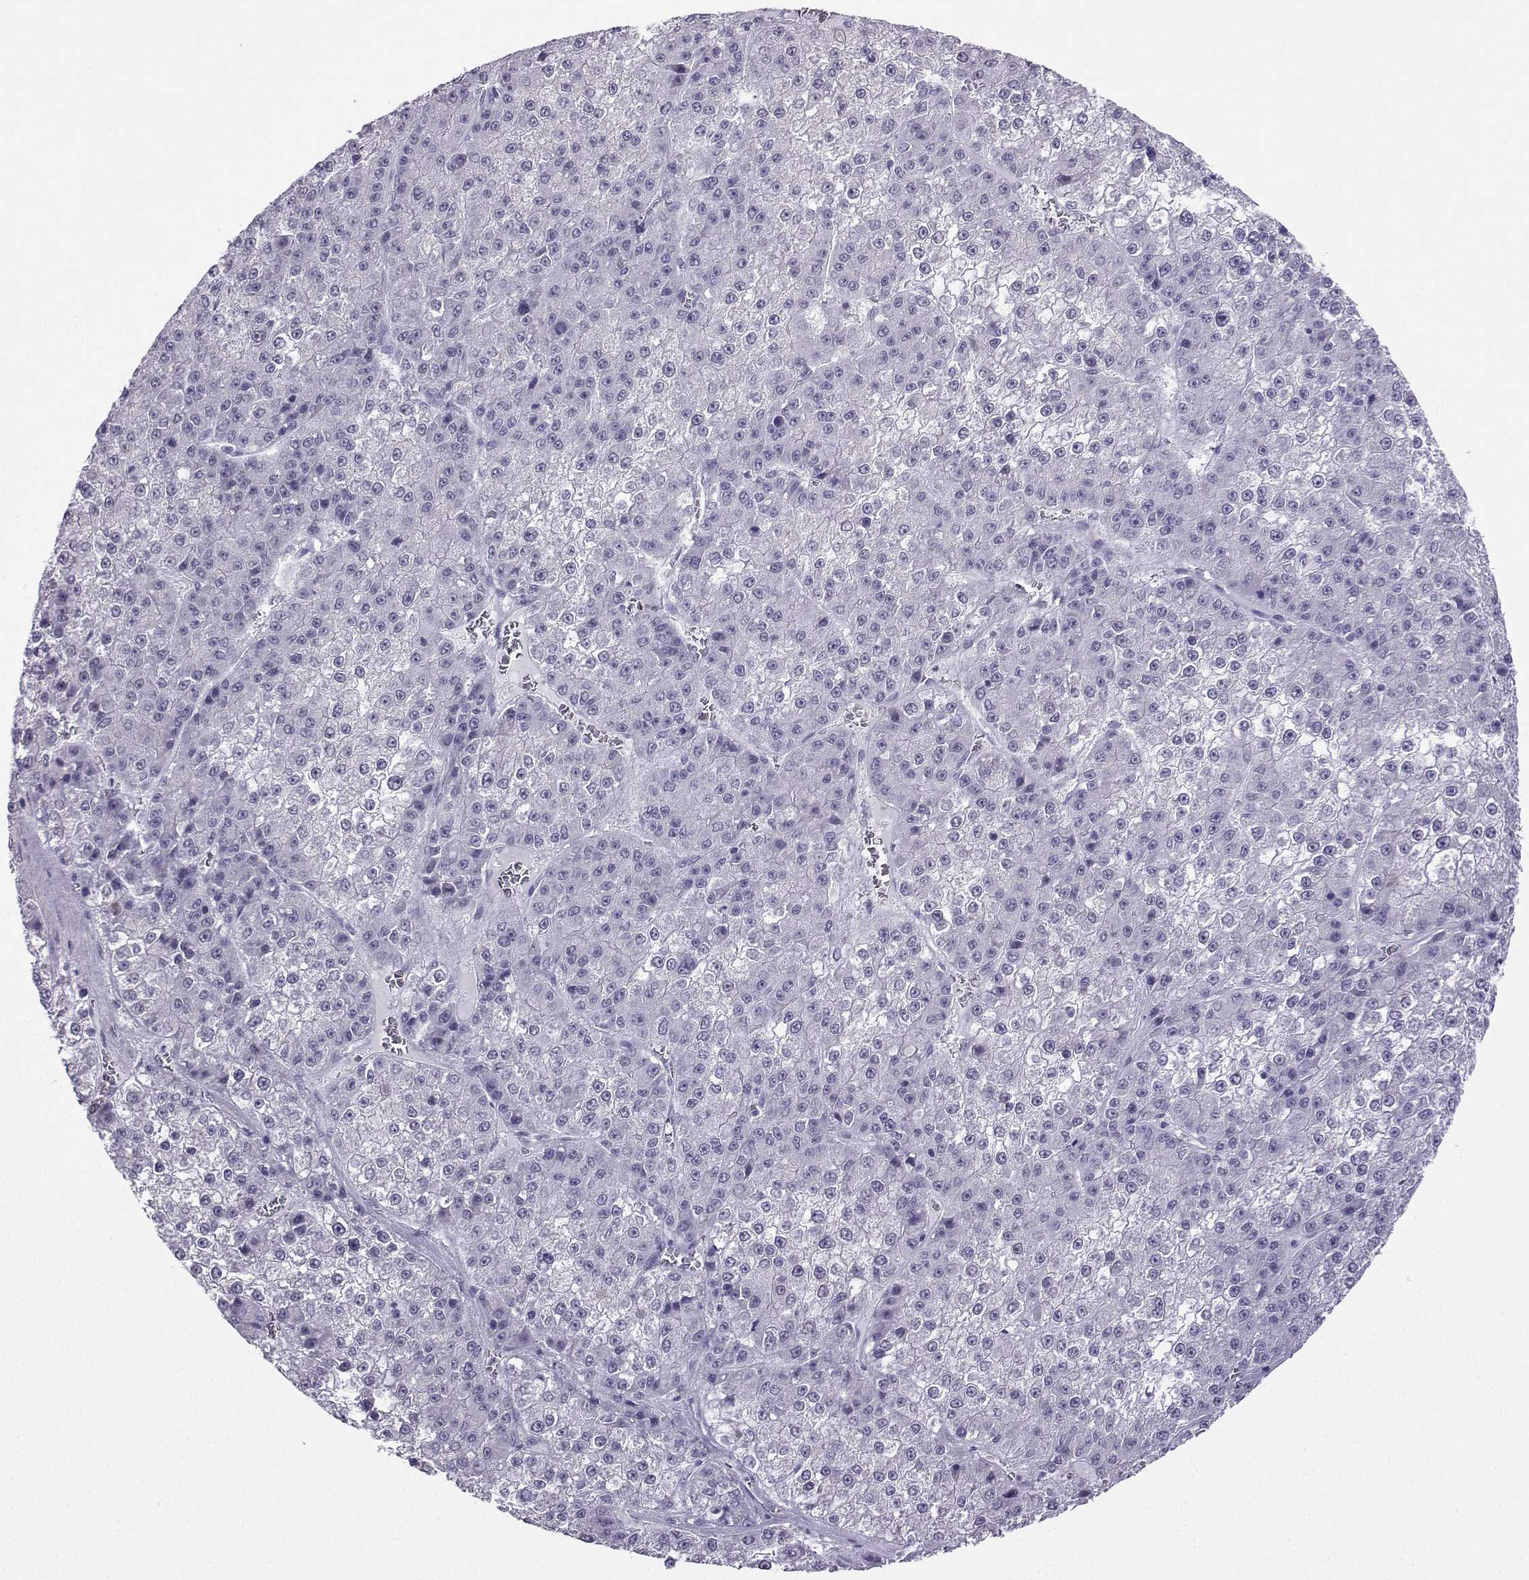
{"staining": {"intensity": "negative", "quantity": "none", "location": "none"}, "tissue": "liver cancer", "cell_type": "Tumor cells", "image_type": "cancer", "snomed": [{"axis": "morphology", "description": "Carcinoma, Hepatocellular, NOS"}, {"axis": "topography", "description": "Liver"}], "caption": "Micrograph shows no protein staining in tumor cells of liver cancer tissue.", "gene": "KIF17", "patient": {"sex": "female", "age": 73}}